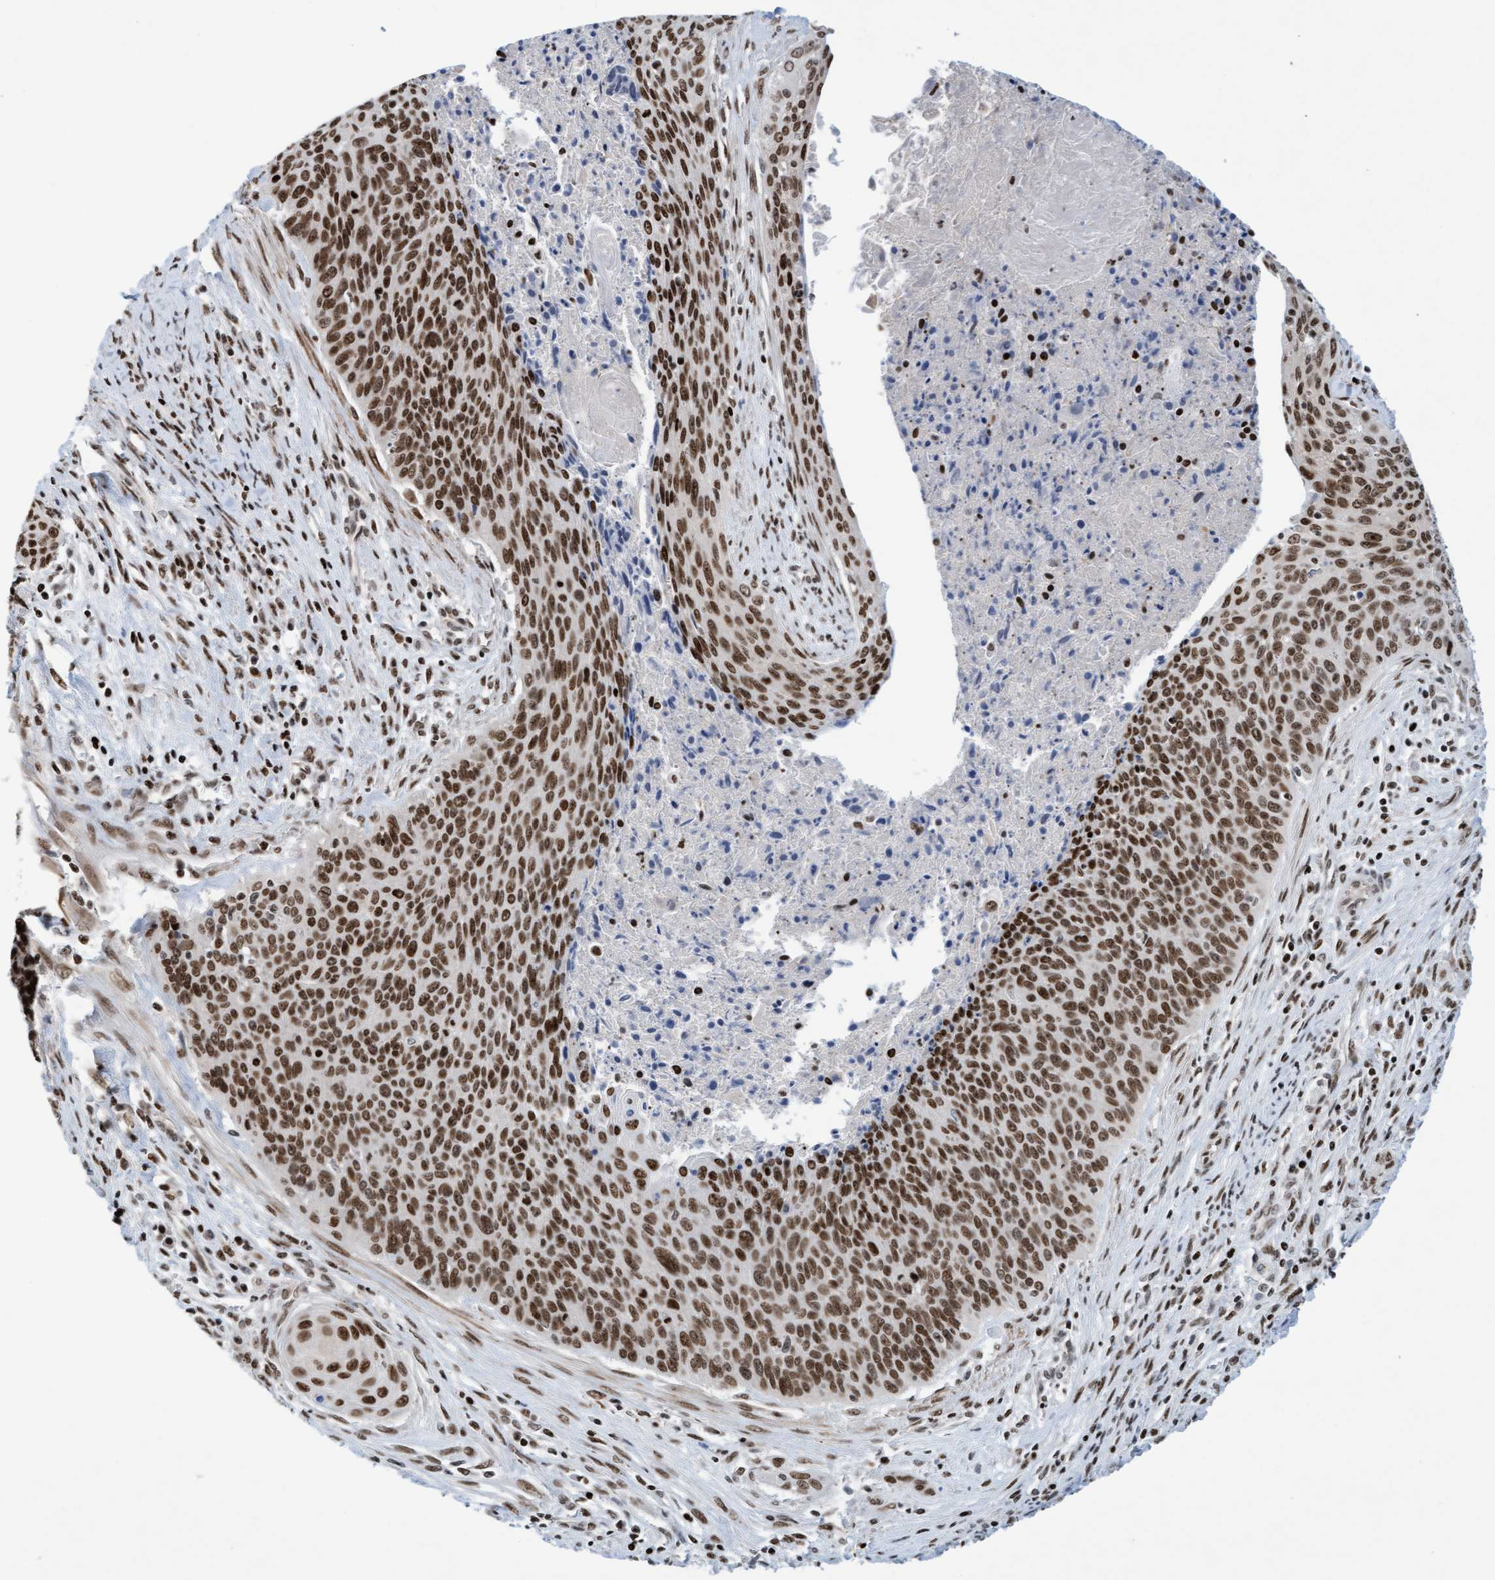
{"staining": {"intensity": "moderate", "quantity": ">75%", "location": "nuclear"}, "tissue": "cervical cancer", "cell_type": "Tumor cells", "image_type": "cancer", "snomed": [{"axis": "morphology", "description": "Squamous cell carcinoma, NOS"}, {"axis": "topography", "description": "Cervix"}], "caption": "A high-resolution photomicrograph shows immunohistochemistry (IHC) staining of squamous cell carcinoma (cervical), which shows moderate nuclear staining in approximately >75% of tumor cells.", "gene": "GLRX2", "patient": {"sex": "female", "age": 55}}